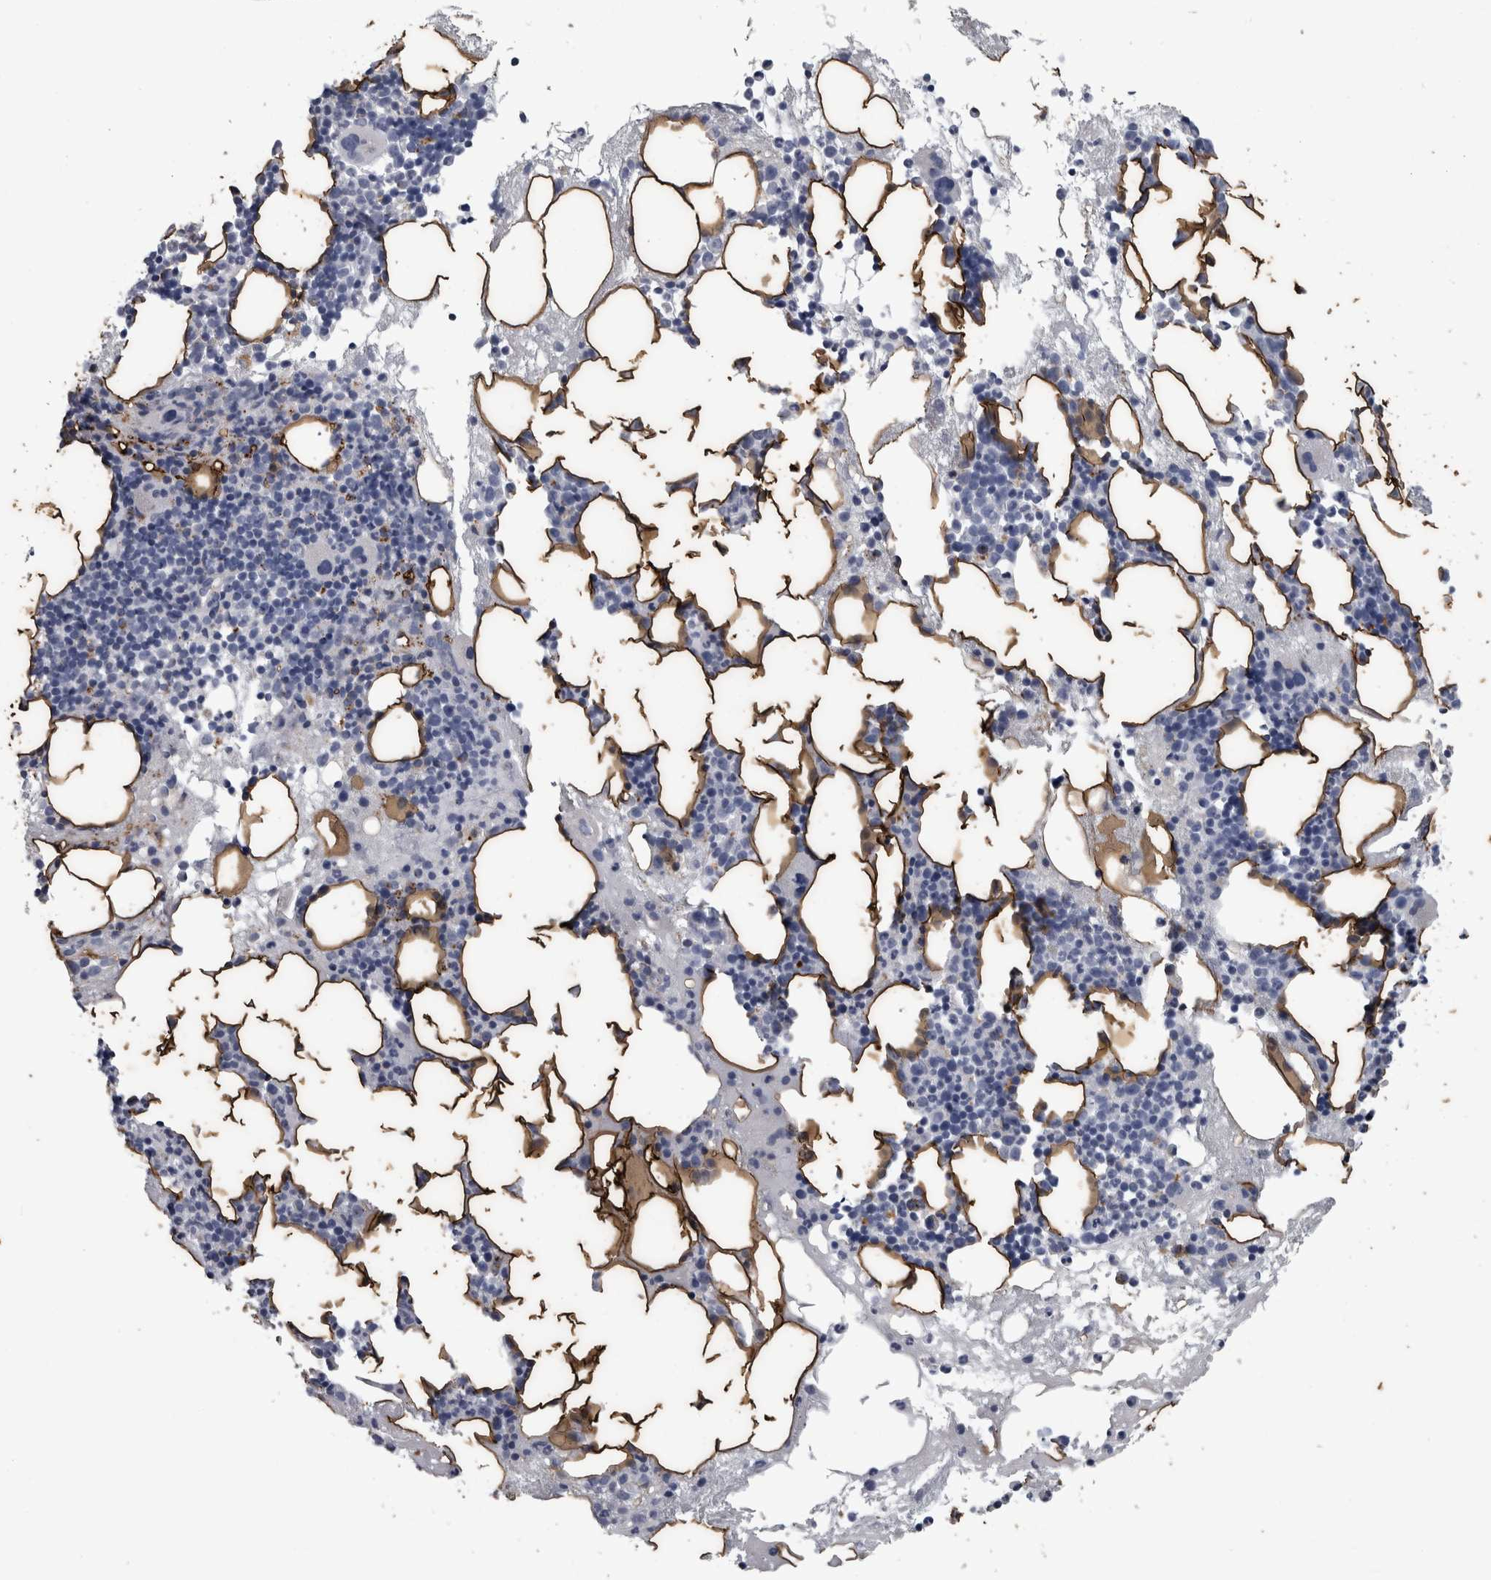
{"staining": {"intensity": "negative", "quantity": "none", "location": "none"}, "tissue": "bone marrow", "cell_type": "Hematopoietic cells", "image_type": "normal", "snomed": [{"axis": "morphology", "description": "Normal tissue, NOS"}, {"axis": "morphology", "description": "Inflammation, NOS"}, {"axis": "topography", "description": "Bone marrow"}], "caption": "Immunohistochemical staining of benign bone marrow shows no significant positivity in hematopoietic cells.", "gene": "DPP7", "patient": {"sex": "female", "age": 81}}